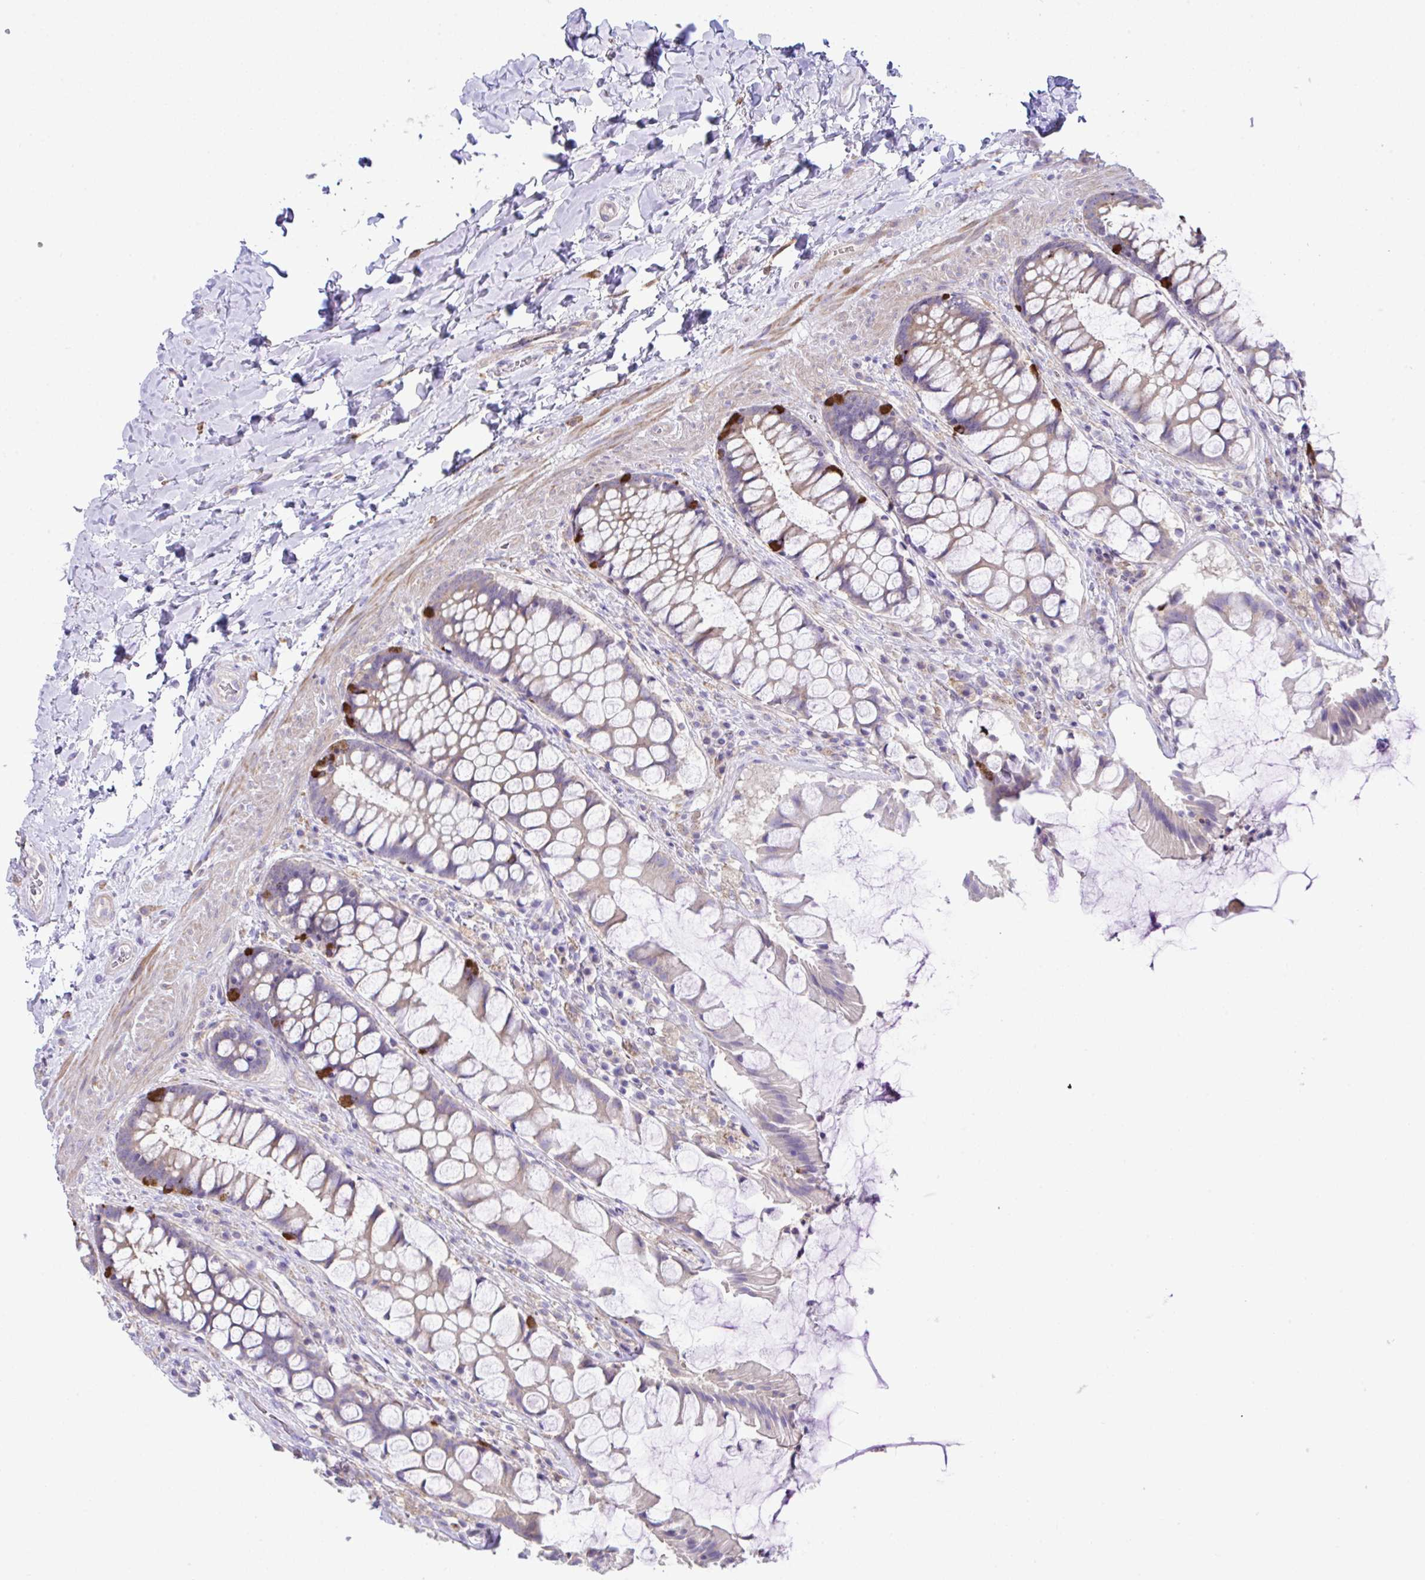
{"staining": {"intensity": "strong", "quantity": "<25%", "location": "cytoplasmic/membranous"}, "tissue": "rectum", "cell_type": "Glandular cells", "image_type": "normal", "snomed": [{"axis": "morphology", "description": "Normal tissue, NOS"}, {"axis": "topography", "description": "Rectum"}], "caption": "IHC (DAB (3,3'-diaminobenzidine)) staining of normal rectum shows strong cytoplasmic/membranous protein expression in about <25% of glandular cells. Using DAB (3,3'-diaminobenzidine) (brown) and hematoxylin (blue) stains, captured at high magnification using brightfield microscopy.", "gene": "OR4P4", "patient": {"sex": "female", "age": 58}}